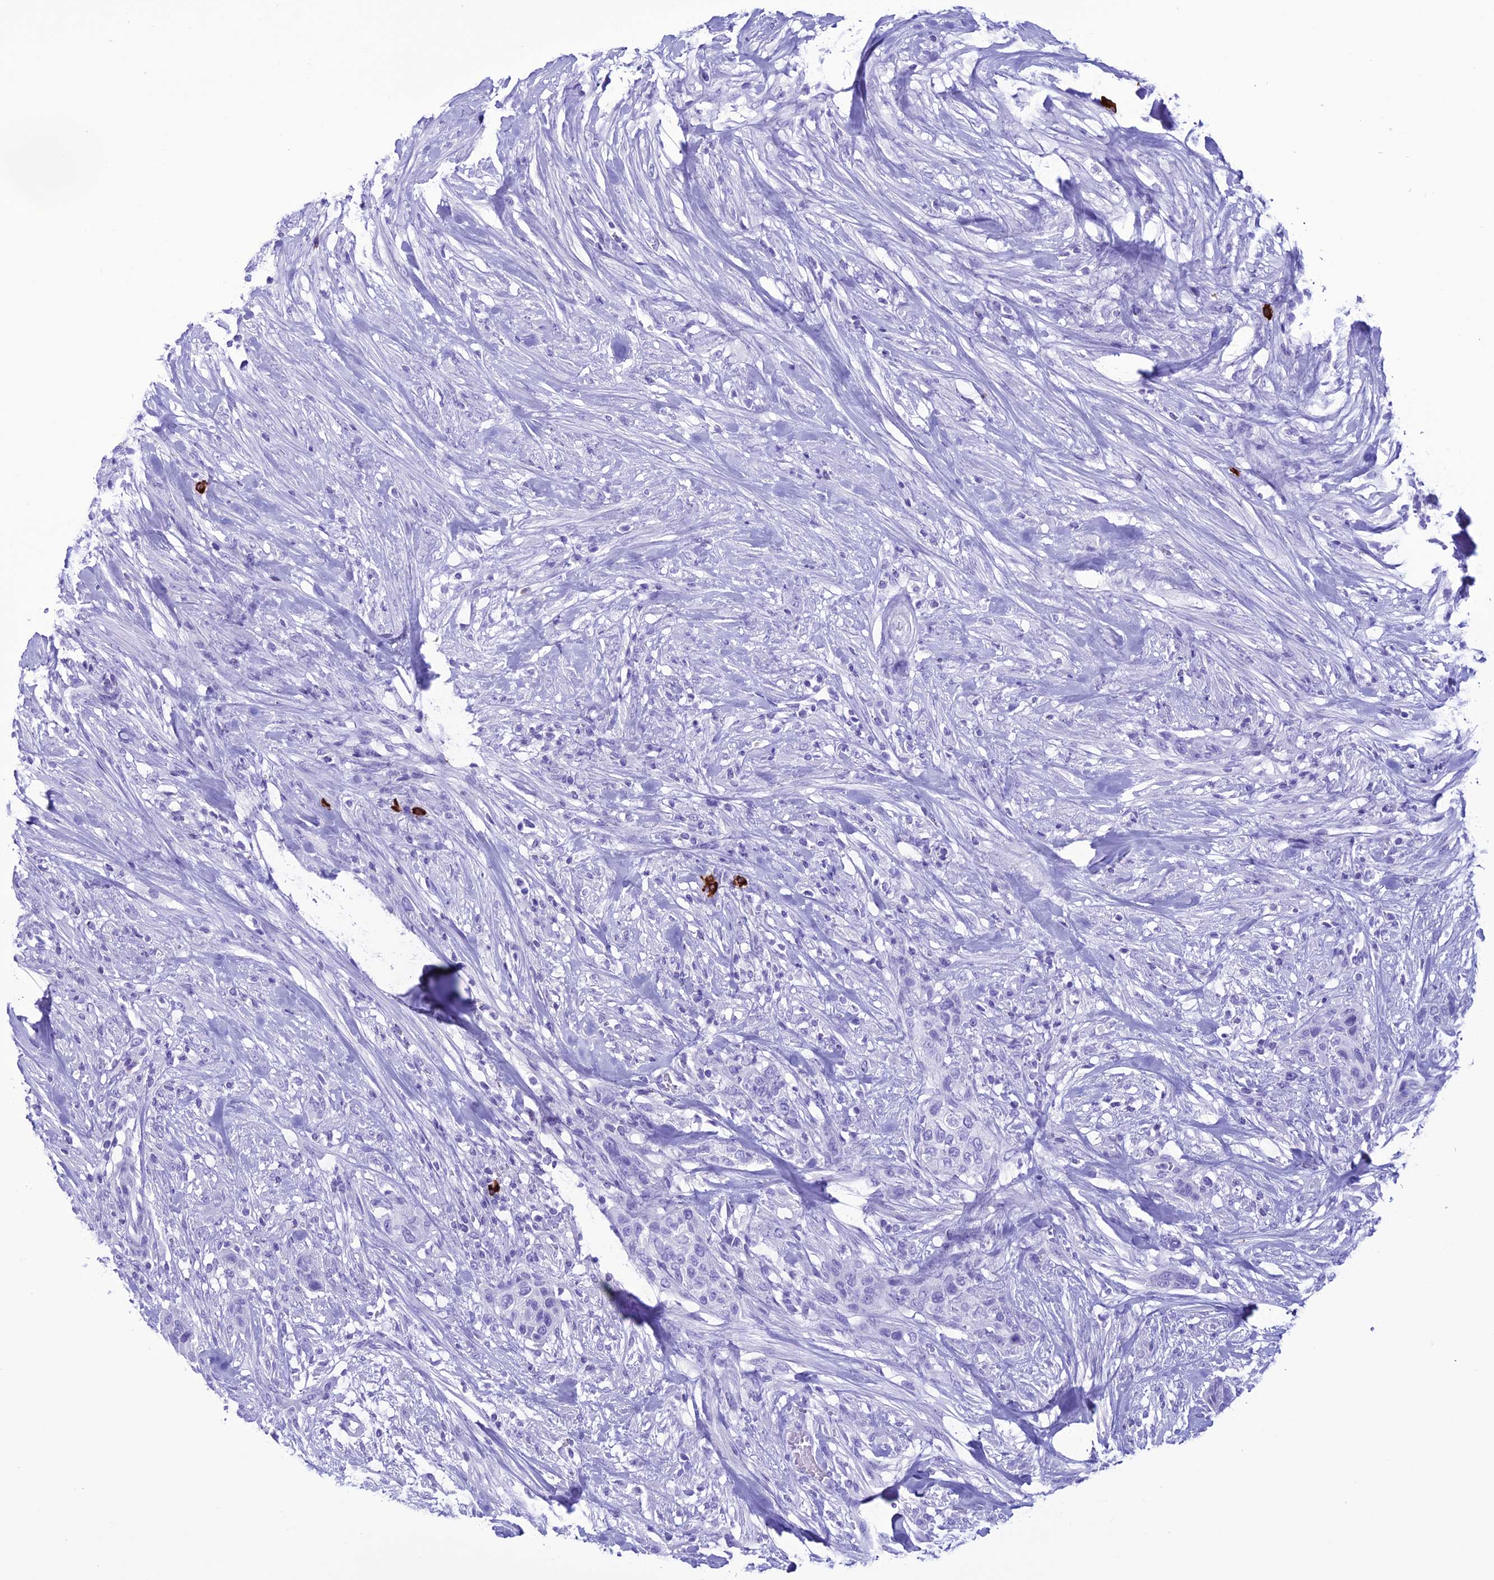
{"staining": {"intensity": "negative", "quantity": "none", "location": "none"}, "tissue": "urothelial cancer", "cell_type": "Tumor cells", "image_type": "cancer", "snomed": [{"axis": "morphology", "description": "Urothelial carcinoma, High grade"}, {"axis": "topography", "description": "Urinary bladder"}], "caption": "IHC image of urothelial cancer stained for a protein (brown), which reveals no staining in tumor cells.", "gene": "MZB1", "patient": {"sex": "male", "age": 35}}